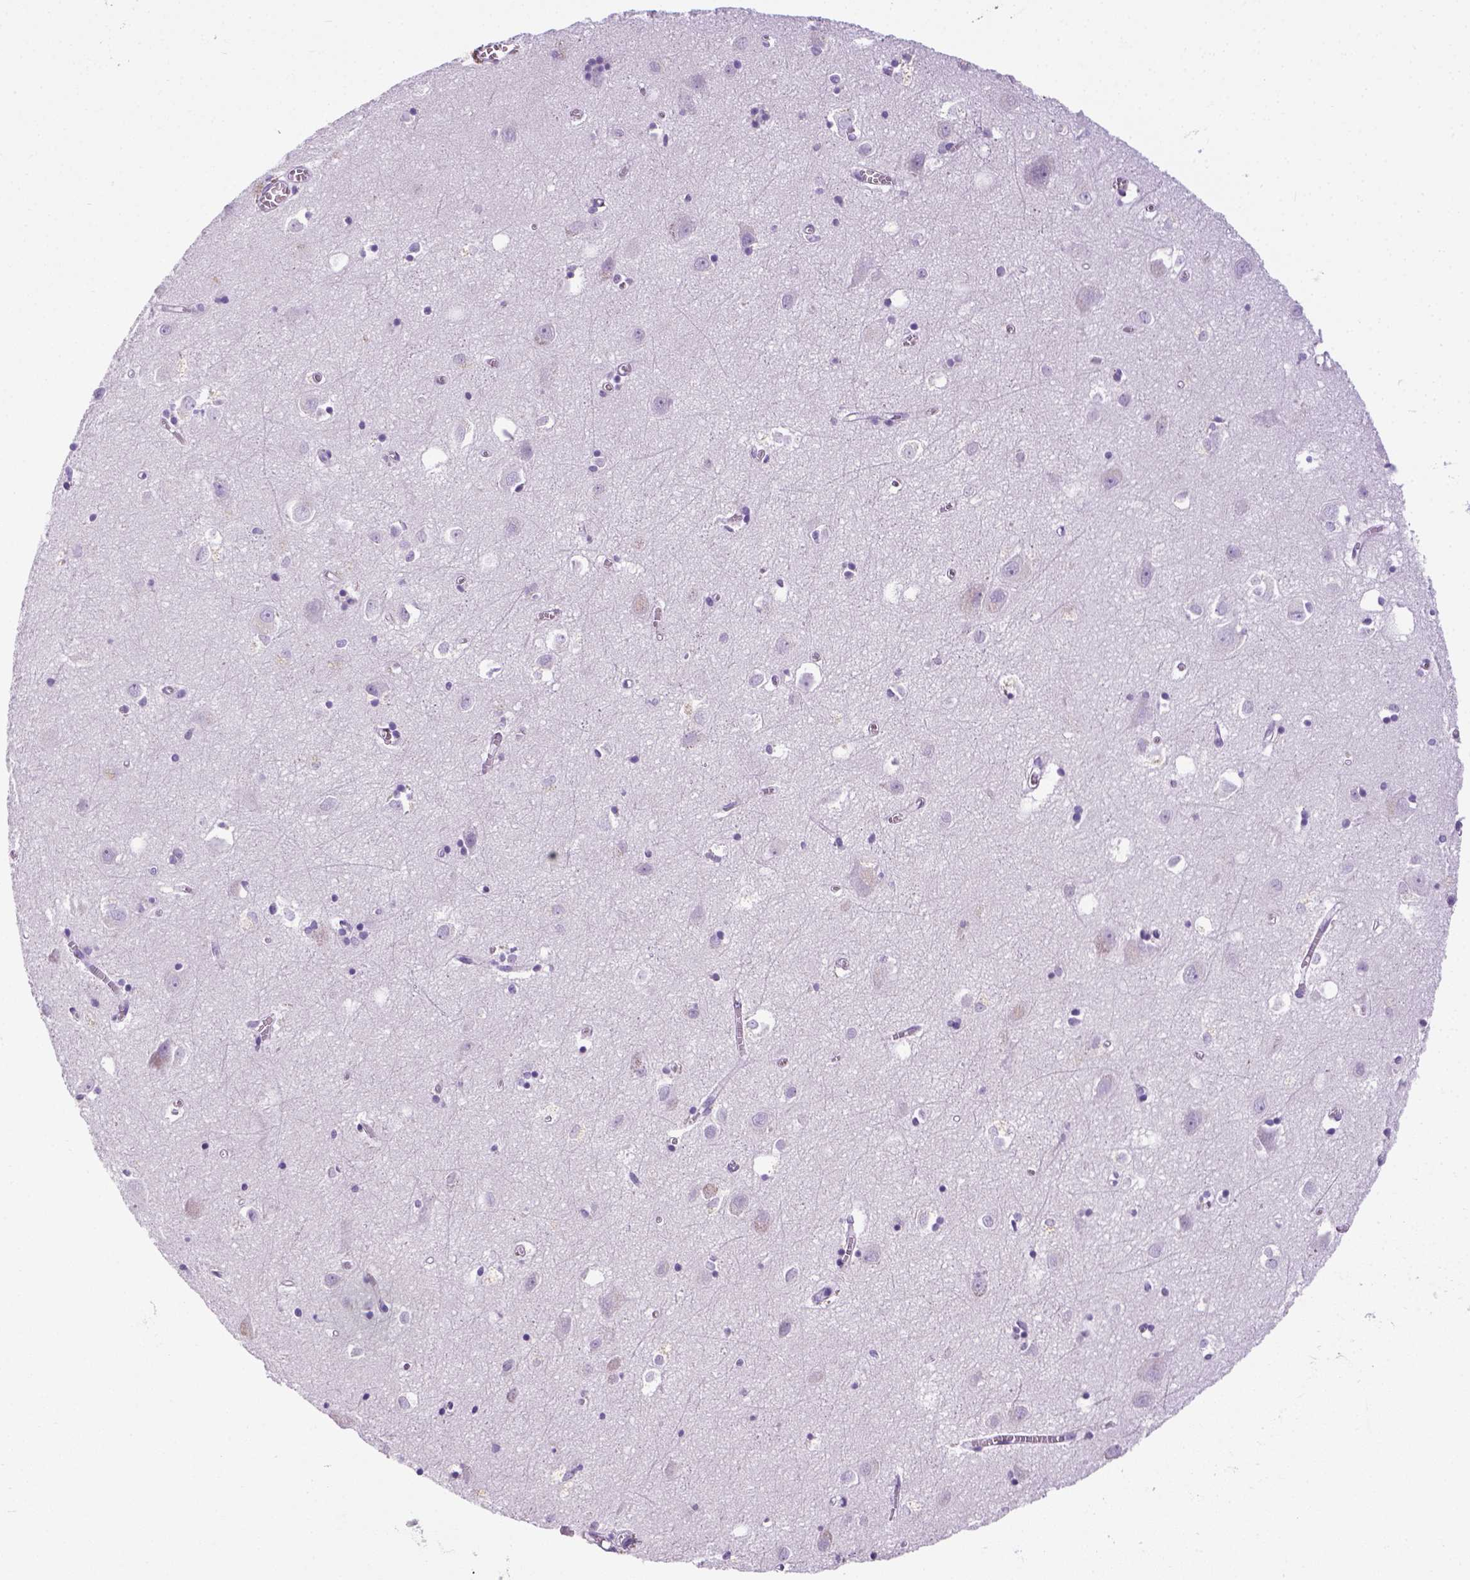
{"staining": {"intensity": "negative", "quantity": "none", "location": "none"}, "tissue": "cerebral cortex", "cell_type": "Endothelial cells", "image_type": "normal", "snomed": [{"axis": "morphology", "description": "Normal tissue, NOS"}, {"axis": "topography", "description": "Cerebral cortex"}], "caption": "Endothelial cells are negative for brown protein staining in benign cerebral cortex. (IHC, brightfield microscopy, high magnification).", "gene": "LGSN", "patient": {"sex": "male", "age": 70}}